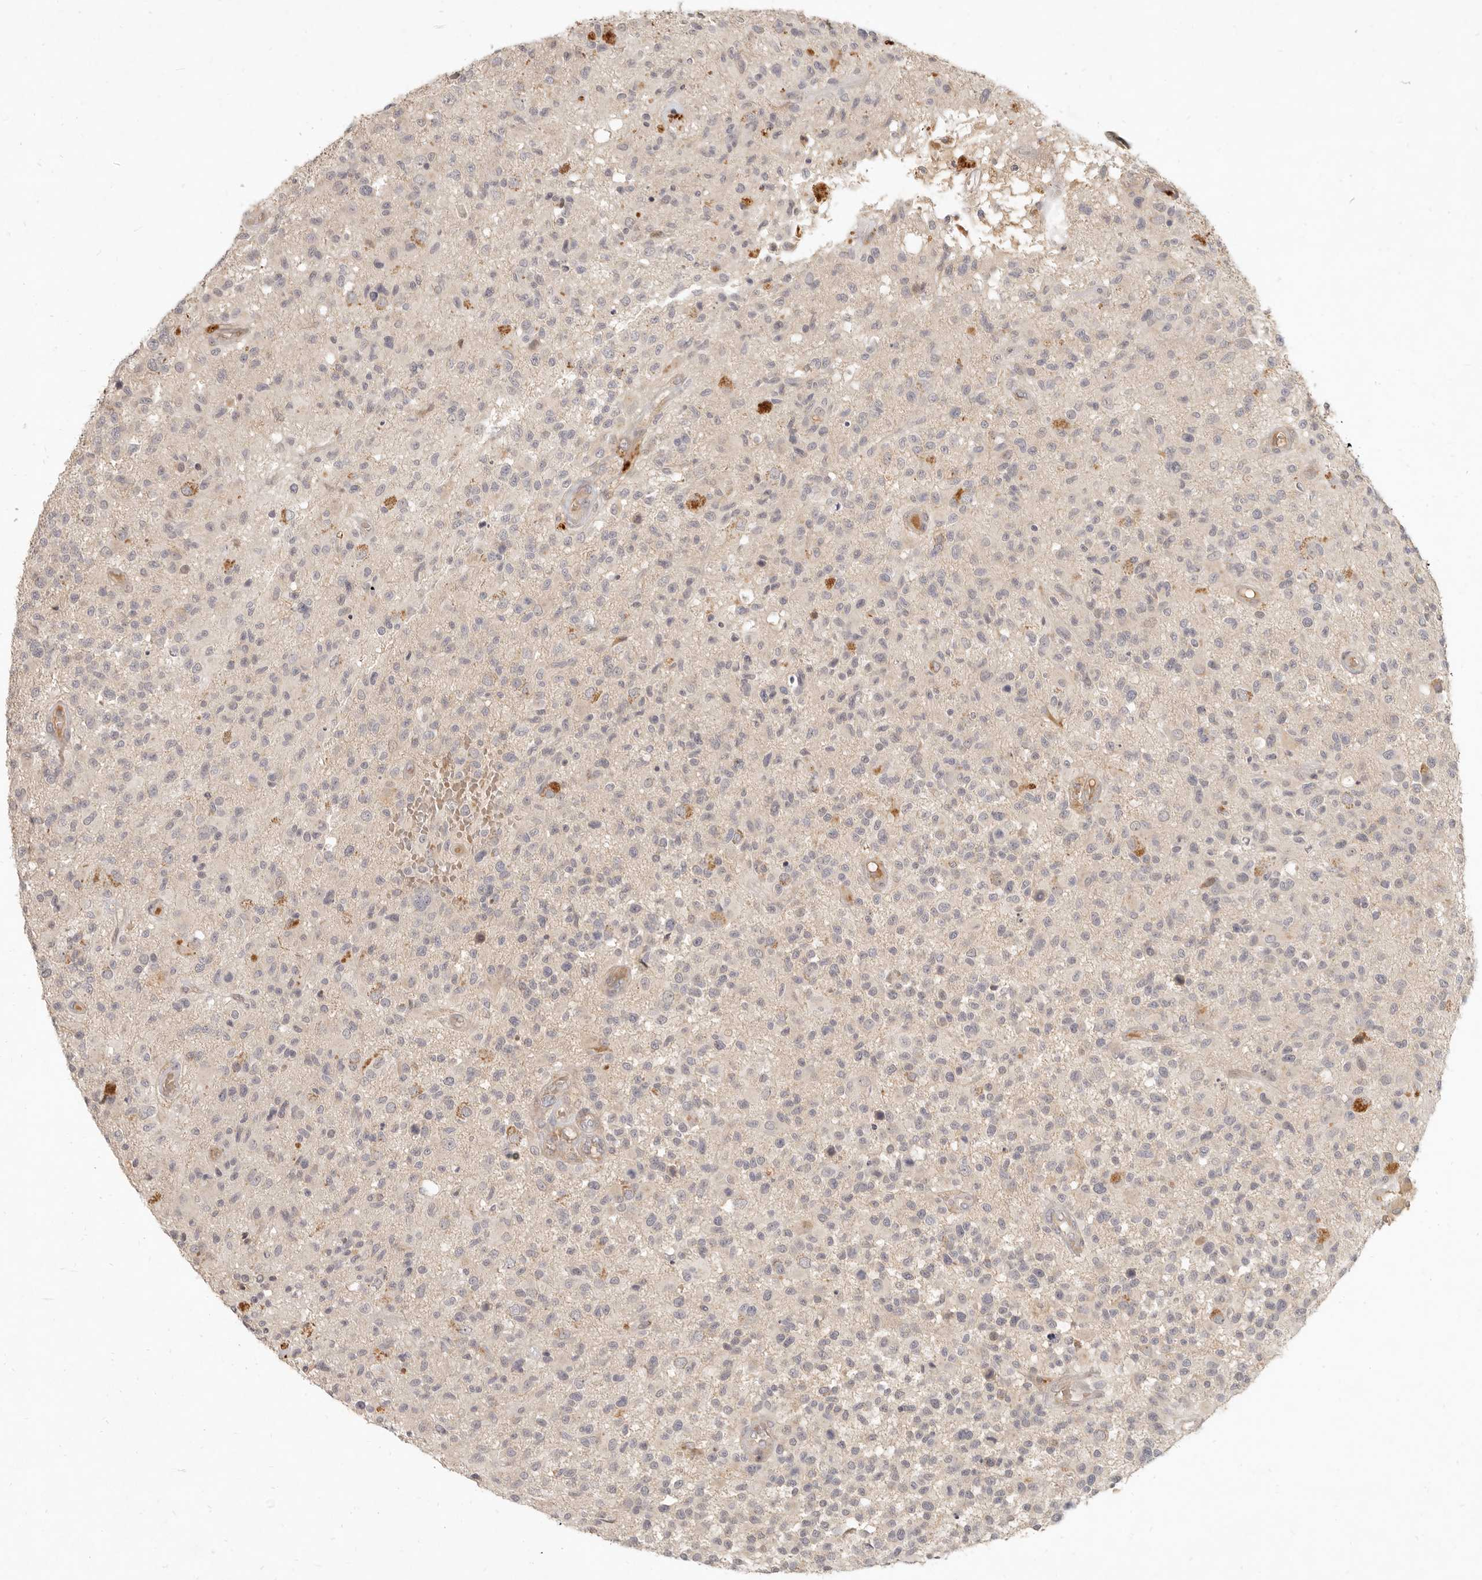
{"staining": {"intensity": "negative", "quantity": "none", "location": "none"}, "tissue": "glioma", "cell_type": "Tumor cells", "image_type": "cancer", "snomed": [{"axis": "morphology", "description": "Glioma, malignant, High grade"}, {"axis": "morphology", "description": "Glioblastoma, NOS"}, {"axis": "topography", "description": "Brain"}], "caption": "Human glioma stained for a protein using immunohistochemistry (IHC) demonstrates no expression in tumor cells.", "gene": "UBXN11", "patient": {"sex": "male", "age": 60}}